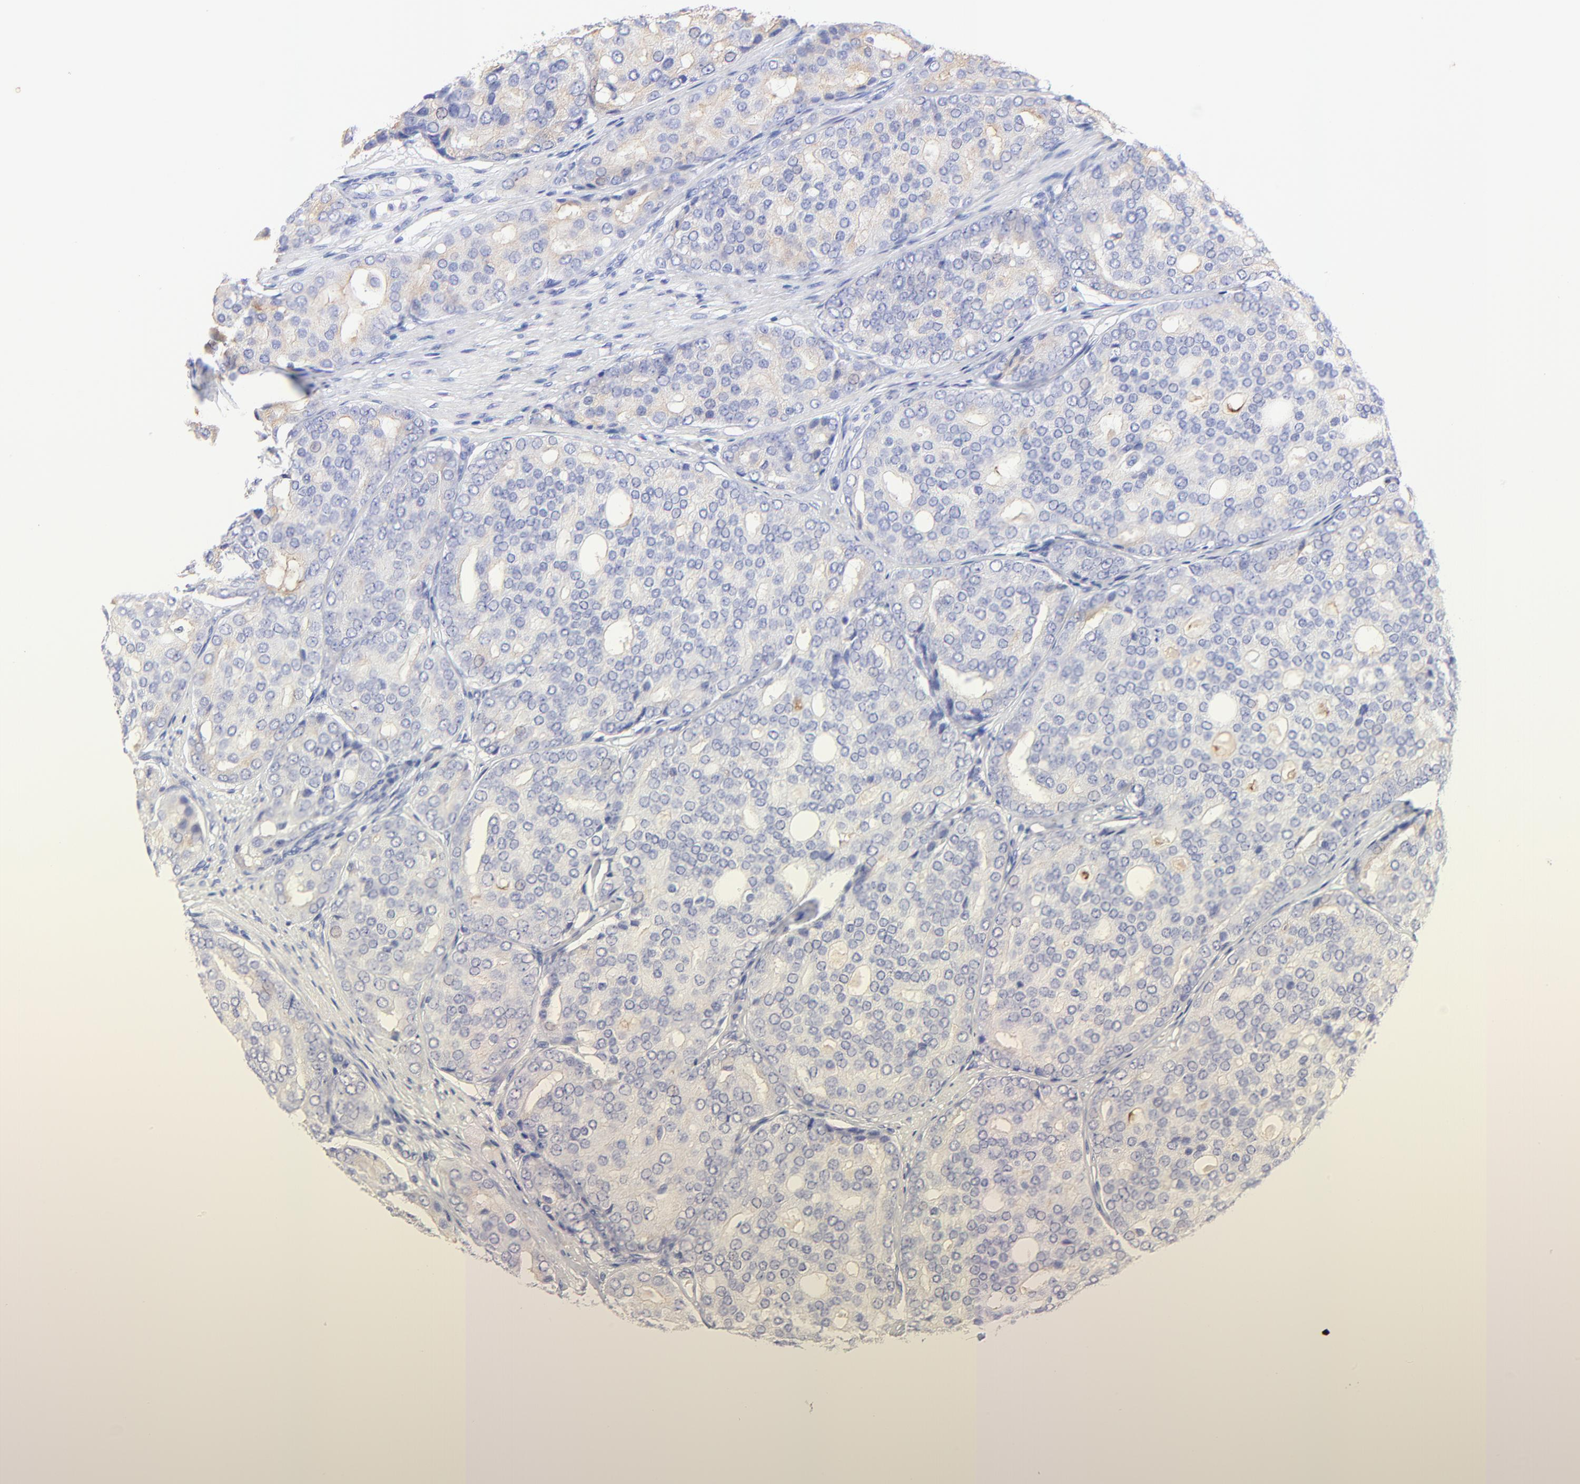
{"staining": {"intensity": "weak", "quantity": "<25%", "location": "cytoplasmic/membranous"}, "tissue": "prostate cancer", "cell_type": "Tumor cells", "image_type": "cancer", "snomed": [{"axis": "morphology", "description": "Adenocarcinoma, High grade"}, {"axis": "topography", "description": "Prostate"}], "caption": "The immunohistochemistry (IHC) micrograph has no significant staining in tumor cells of high-grade adenocarcinoma (prostate) tissue.", "gene": "RAB3A", "patient": {"sex": "male", "age": 64}}